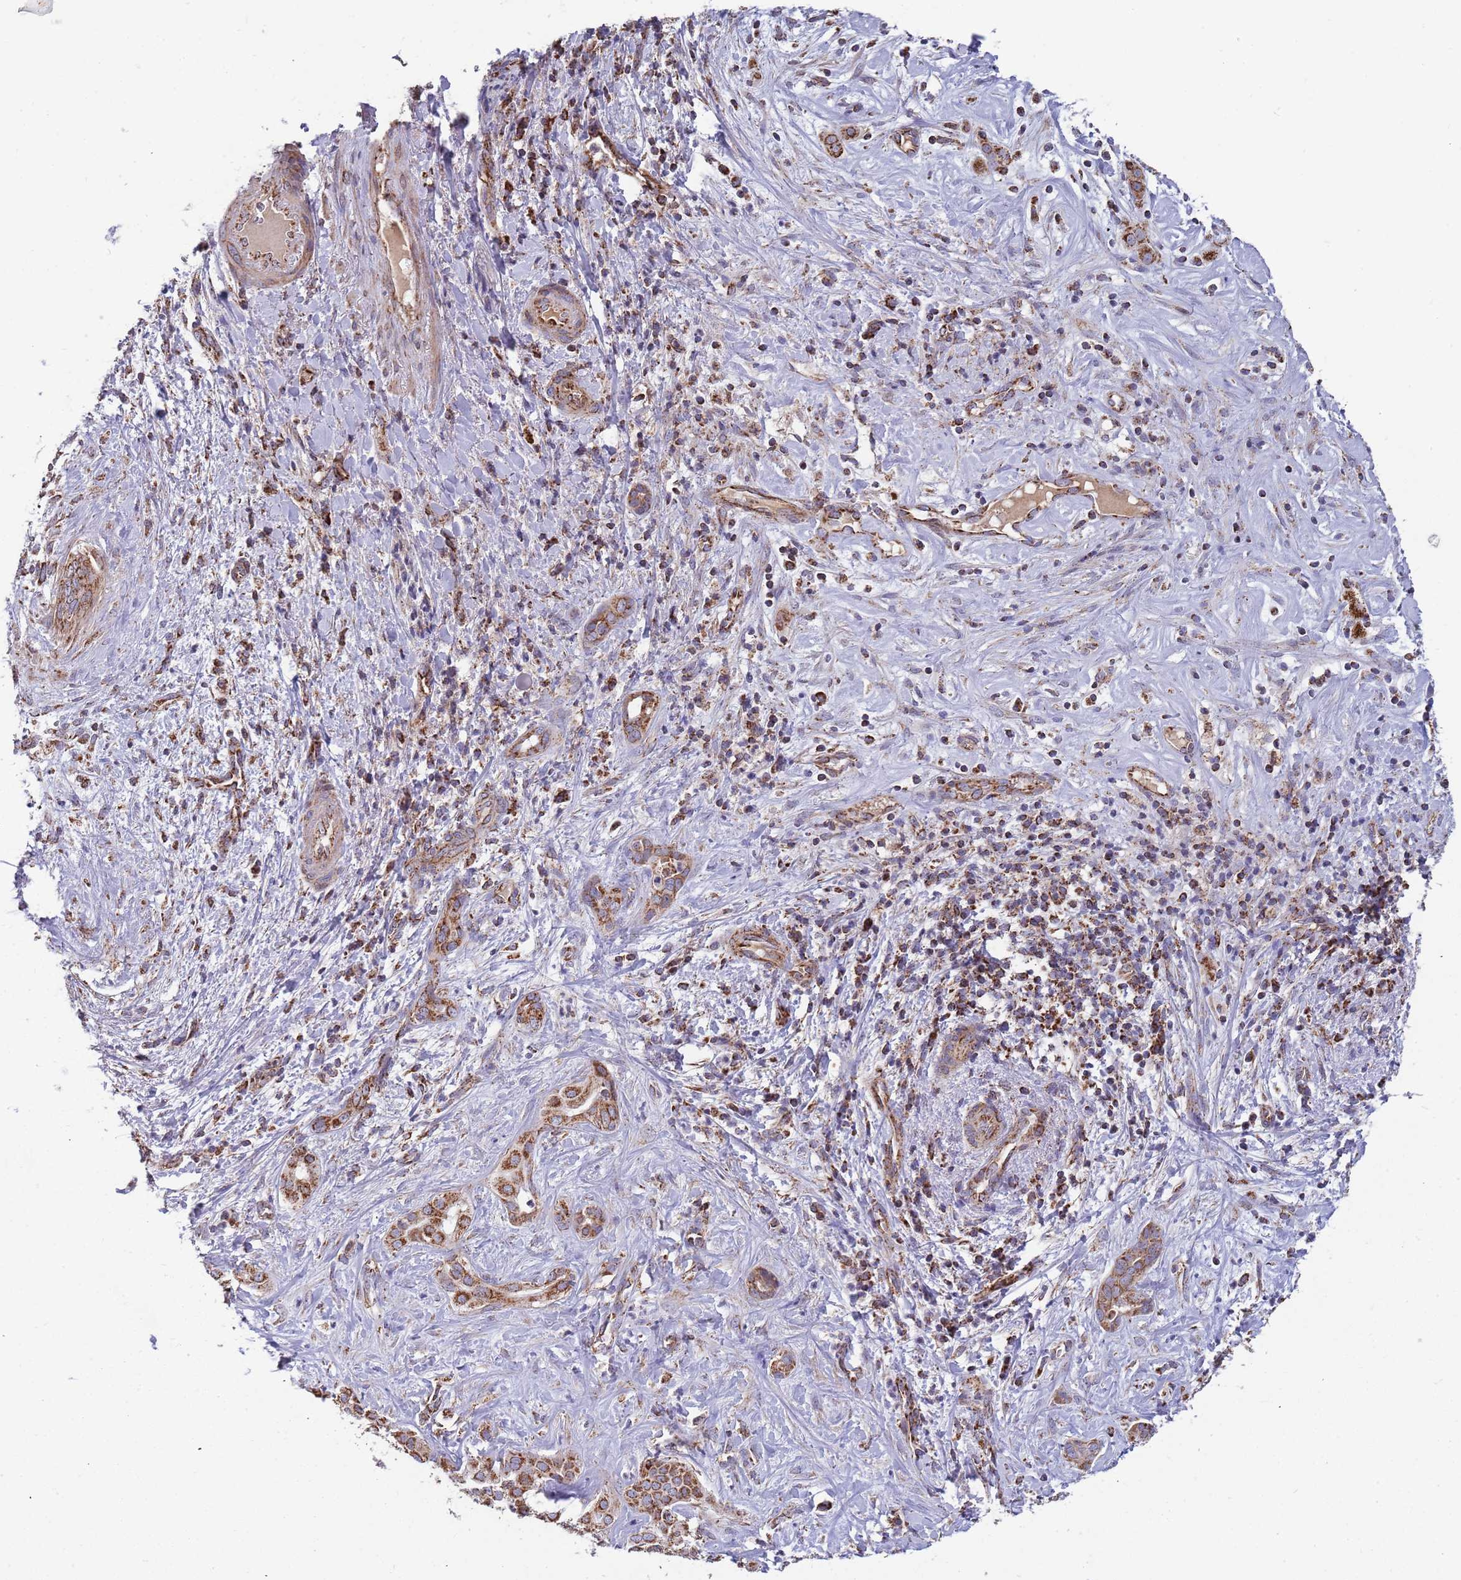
{"staining": {"intensity": "strong", "quantity": ">75%", "location": "cytoplasmic/membranous"}, "tissue": "liver cancer", "cell_type": "Tumor cells", "image_type": "cancer", "snomed": [{"axis": "morphology", "description": "Cholangiocarcinoma"}, {"axis": "topography", "description": "Liver"}], "caption": "Liver cholangiocarcinoma stained with a protein marker exhibits strong staining in tumor cells.", "gene": "VPS16", "patient": {"sex": "male", "age": 67}}